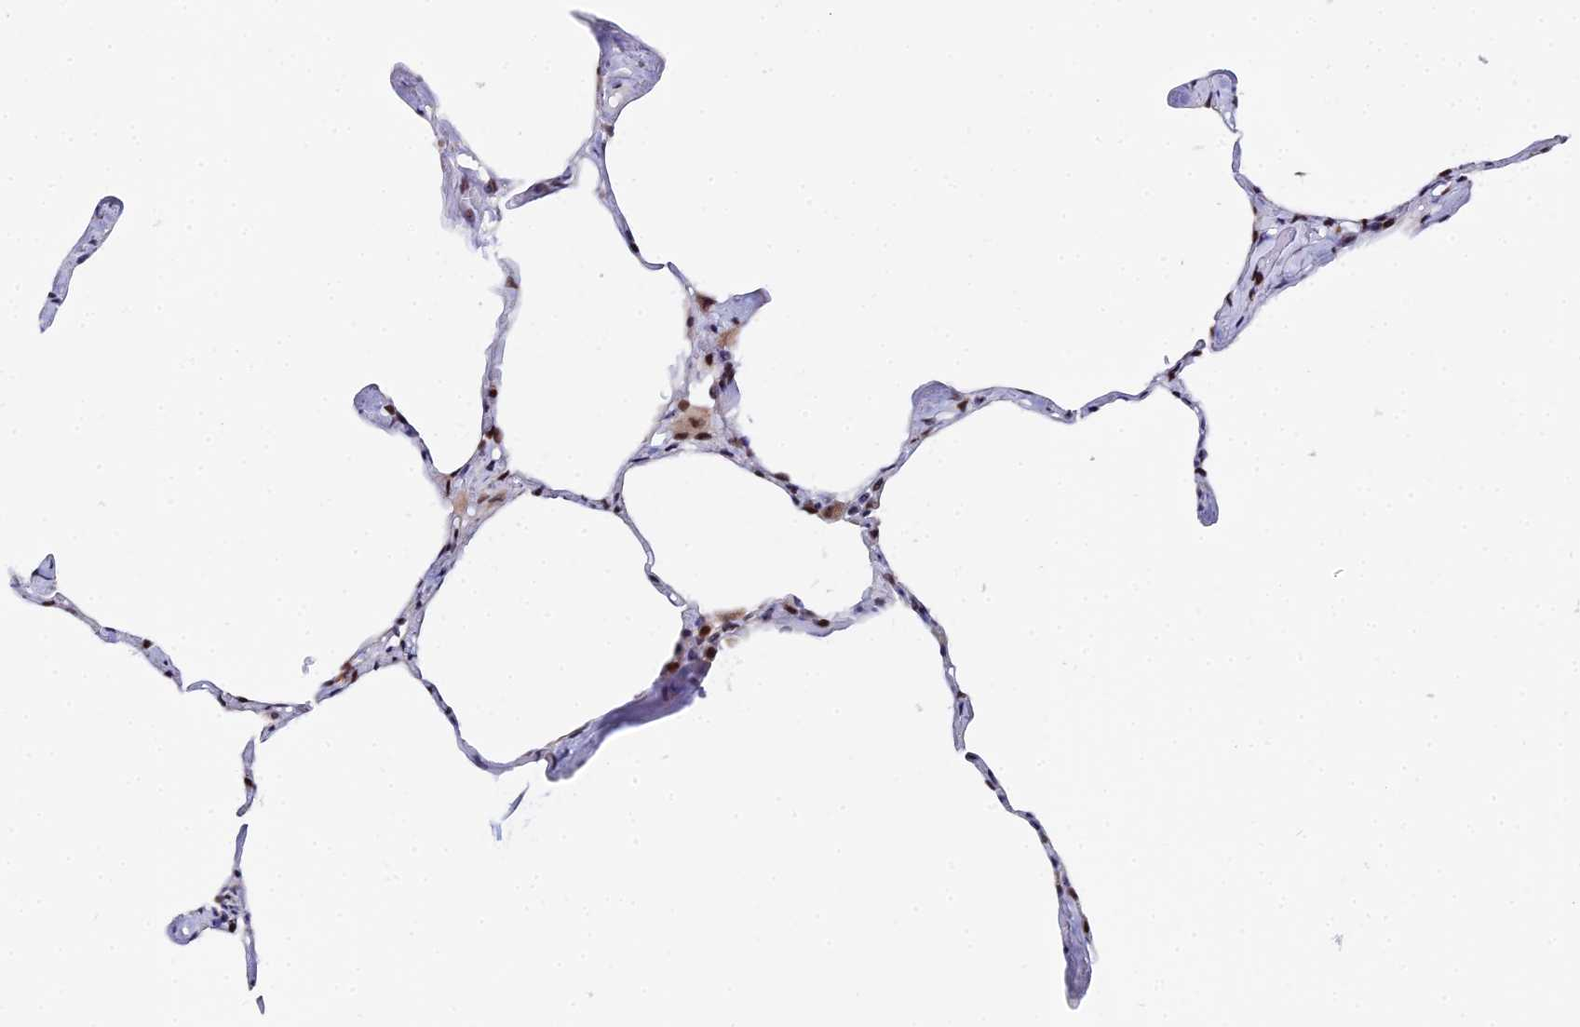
{"staining": {"intensity": "strong", "quantity": "<25%", "location": "nuclear"}, "tissue": "lung", "cell_type": "Alveolar cells", "image_type": "normal", "snomed": [{"axis": "morphology", "description": "Normal tissue, NOS"}, {"axis": "topography", "description": "Lung"}], "caption": "A medium amount of strong nuclear staining is appreciated in approximately <25% of alveolar cells in benign lung.", "gene": "TIFA", "patient": {"sex": "male", "age": 65}}